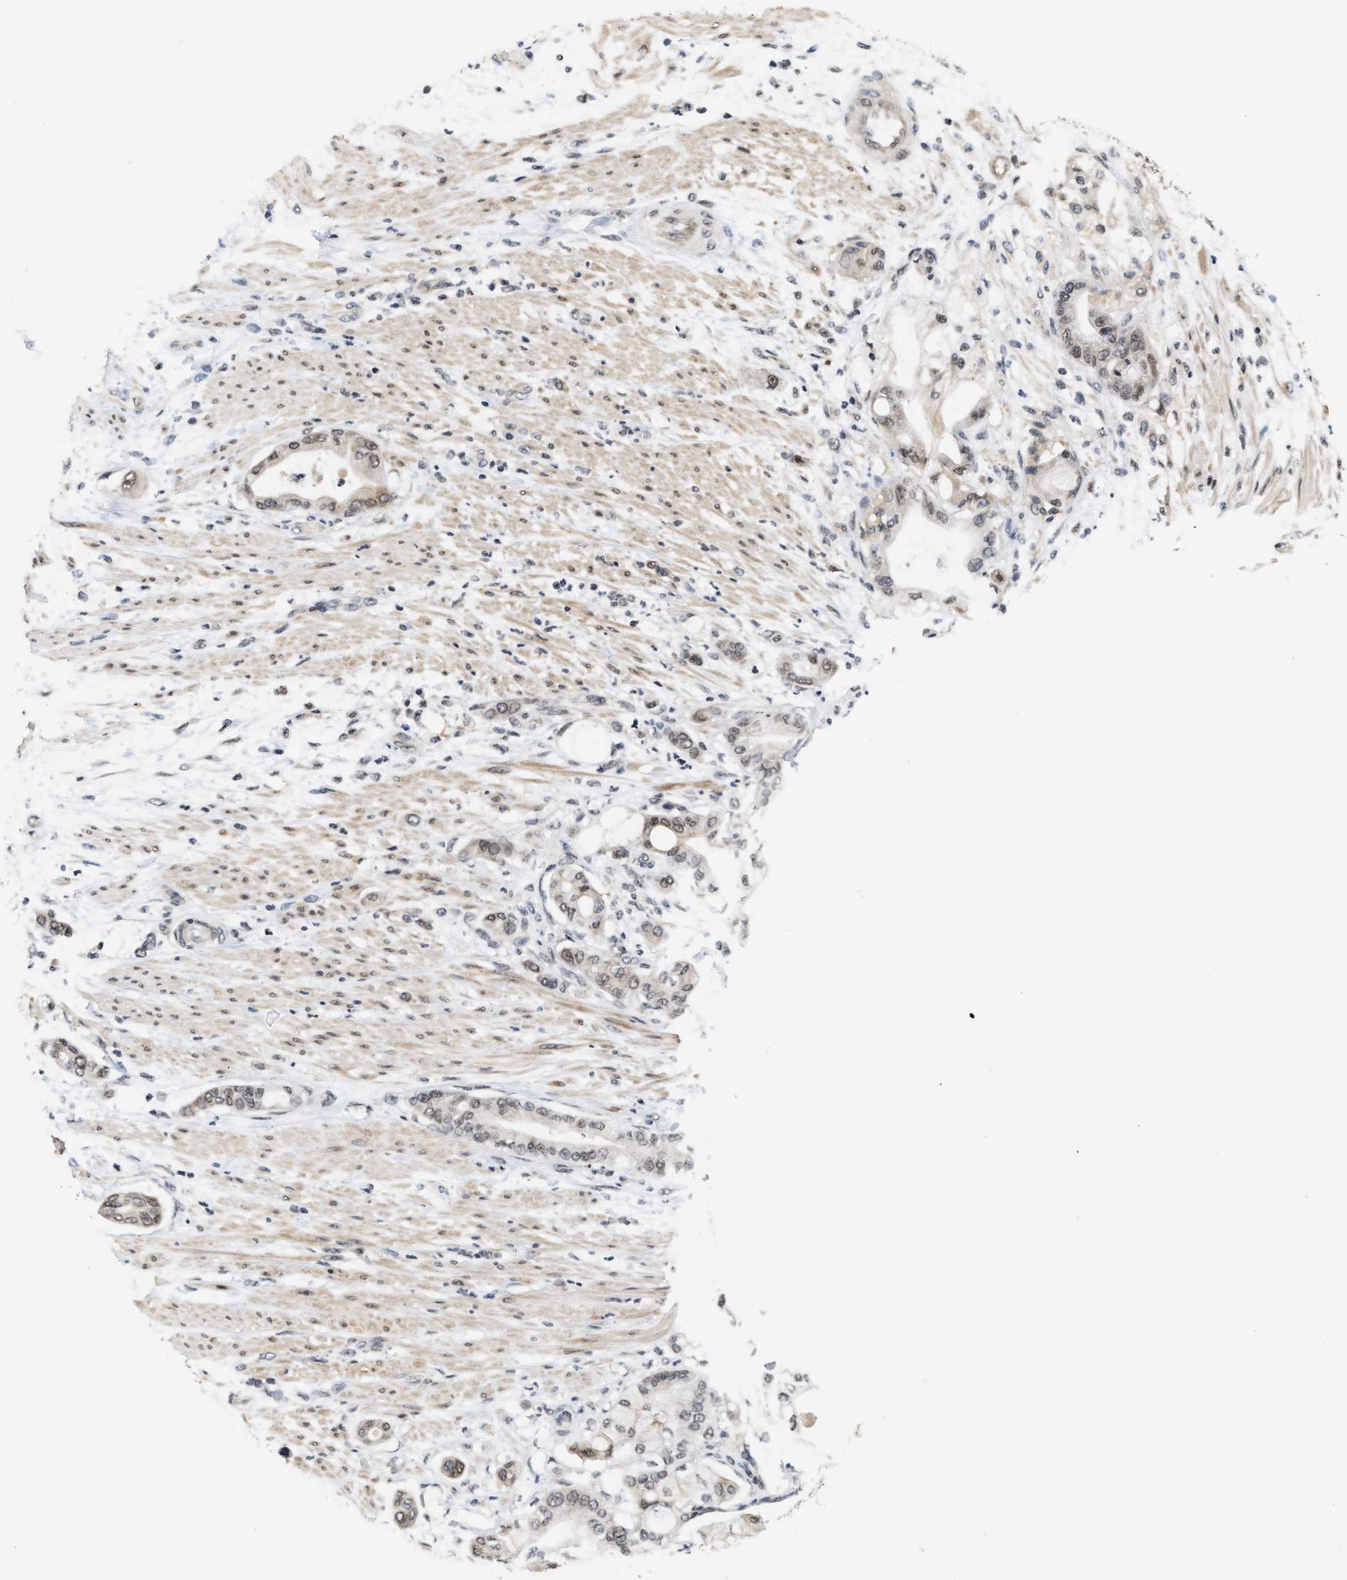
{"staining": {"intensity": "weak", "quantity": ">75%", "location": "nuclear"}, "tissue": "pancreatic cancer", "cell_type": "Tumor cells", "image_type": "cancer", "snomed": [{"axis": "morphology", "description": "Adenocarcinoma, NOS"}, {"axis": "morphology", "description": "Adenocarcinoma, metastatic, NOS"}, {"axis": "topography", "description": "Lymph node"}, {"axis": "topography", "description": "Pancreas"}, {"axis": "topography", "description": "Duodenum"}], "caption": "Pancreatic cancer (adenocarcinoma) was stained to show a protein in brown. There is low levels of weak nuclear expression in approximately >75% of tumor cells. (brown staining indicates protein expression, while blue staining denotes nuclei).", "gene": "ANKRD6", "patient": {"sex": "female", "age": 64}}